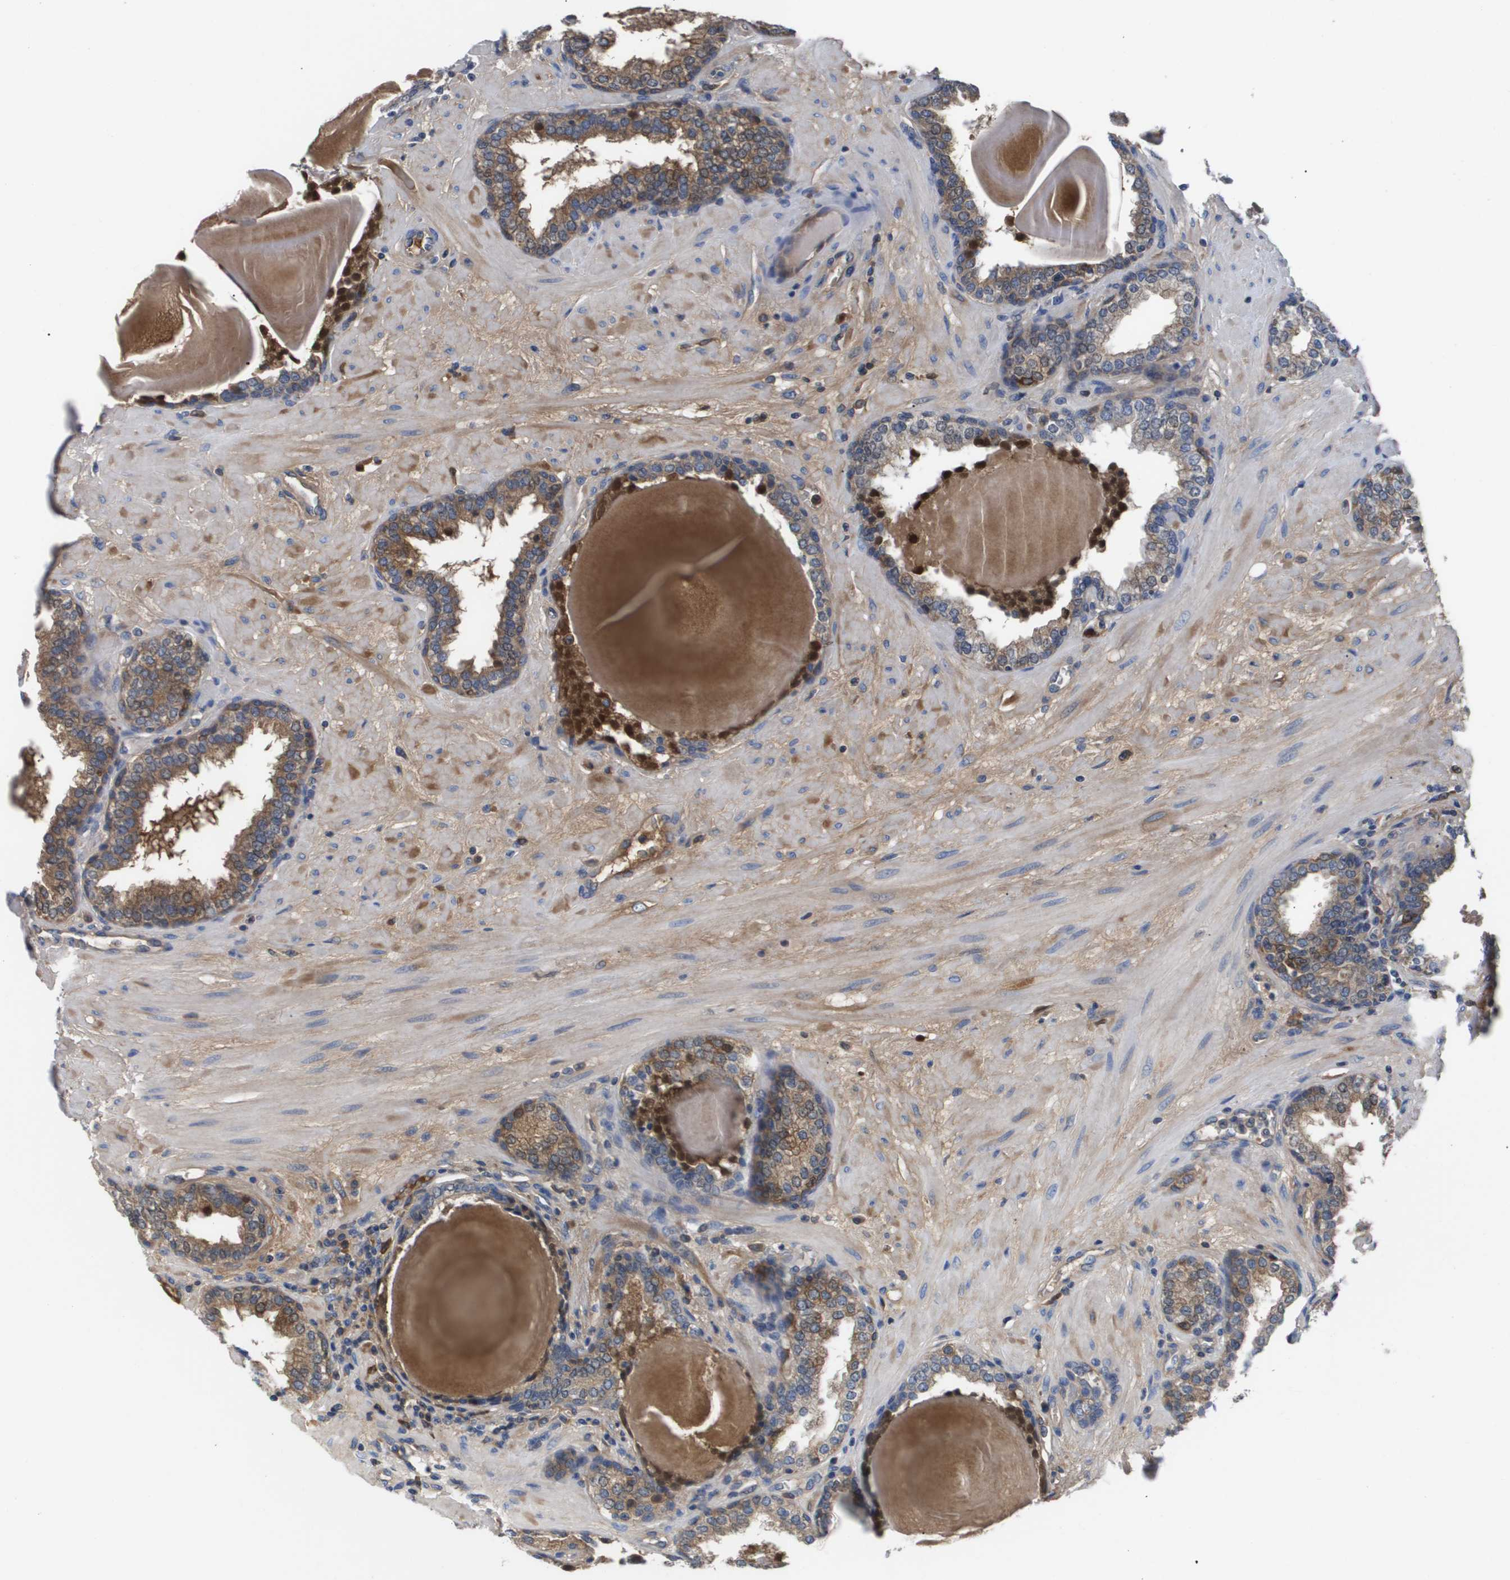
{"staining": {"intensity": "moderate", "quantity": "25%-75%", "location": "cytoplasmic/membranous"}, "tissue": "prostate", "cell_type": "Glandular cells", "image_type": "normal", "snomed": [{"axis": "morphology", "description": "Normal tissue, NOS"}, {"axis": "topography", "description": "Prostate"}], "caption": "Glandular cells demonstrate medium levels of moderate cytoplasmic/membranous staining in about 25%-75% of cells in normal prostate. Using DAB (3,3'-diaminobenzidine) (brown) and hematoxylin (blue) stains, captured at high magnification using brightfield microscopy.", "gene": "SERPINA6", "patient": {"sex": "male", "age": 51}}